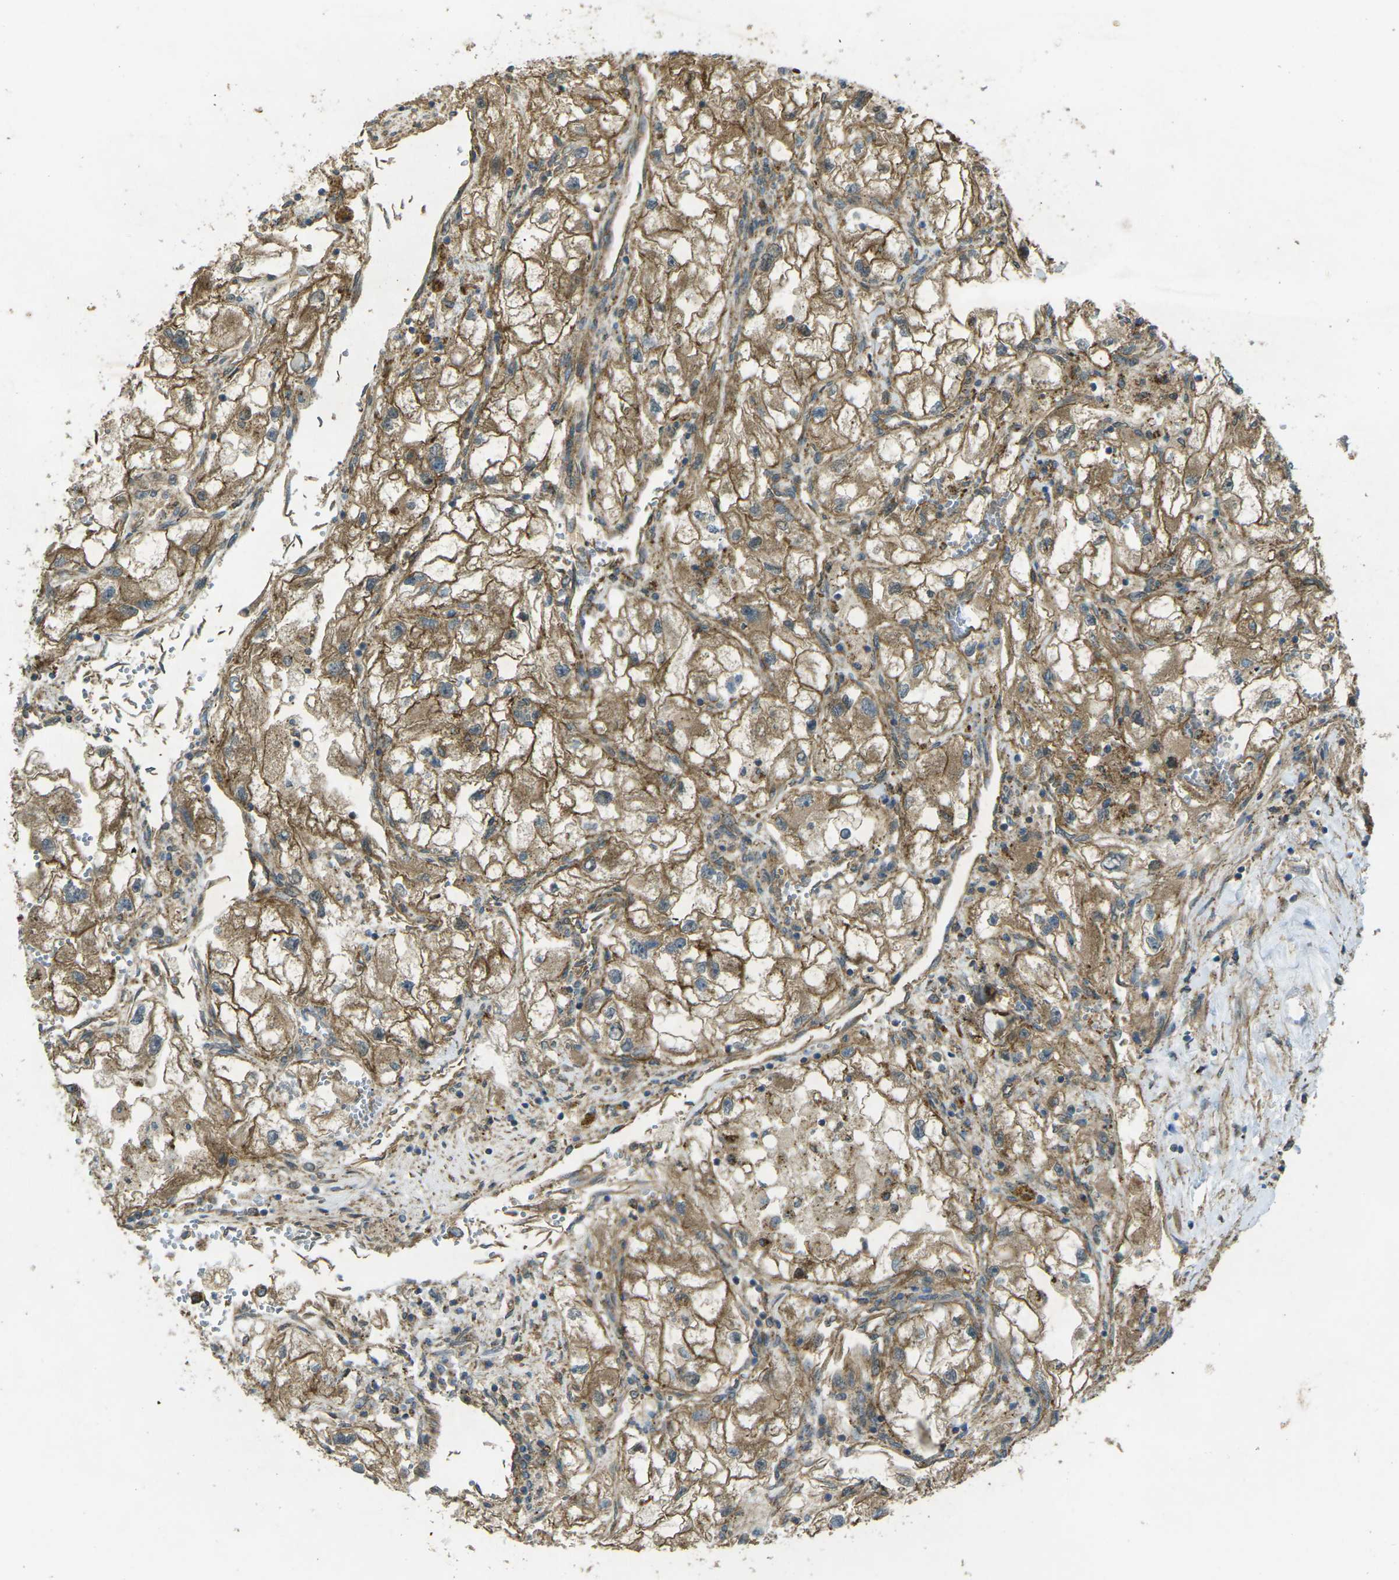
{"staining": {"intensity": "moderate", "quantity": ">75%", "location": "cytoplasmic/membranous"}, "tissue": "renal cancer", "cell_type": "Tumor cells", "image_type": "cancer", "snomed": [{"axis": "morphology", "description": "Adenocarcinoma, NOS"}, {"axis": "topography", "description": "Kidney"}], "caption": "Immunohistochemical staining of human renal cancer (adenocarcinoma) exhibits medium levels of moderate cytoplasmic/membranous expression in approximately >75% of tumor cells.", "gene": "CHMP3", "patient": {"sex": "female", "age": 70}}